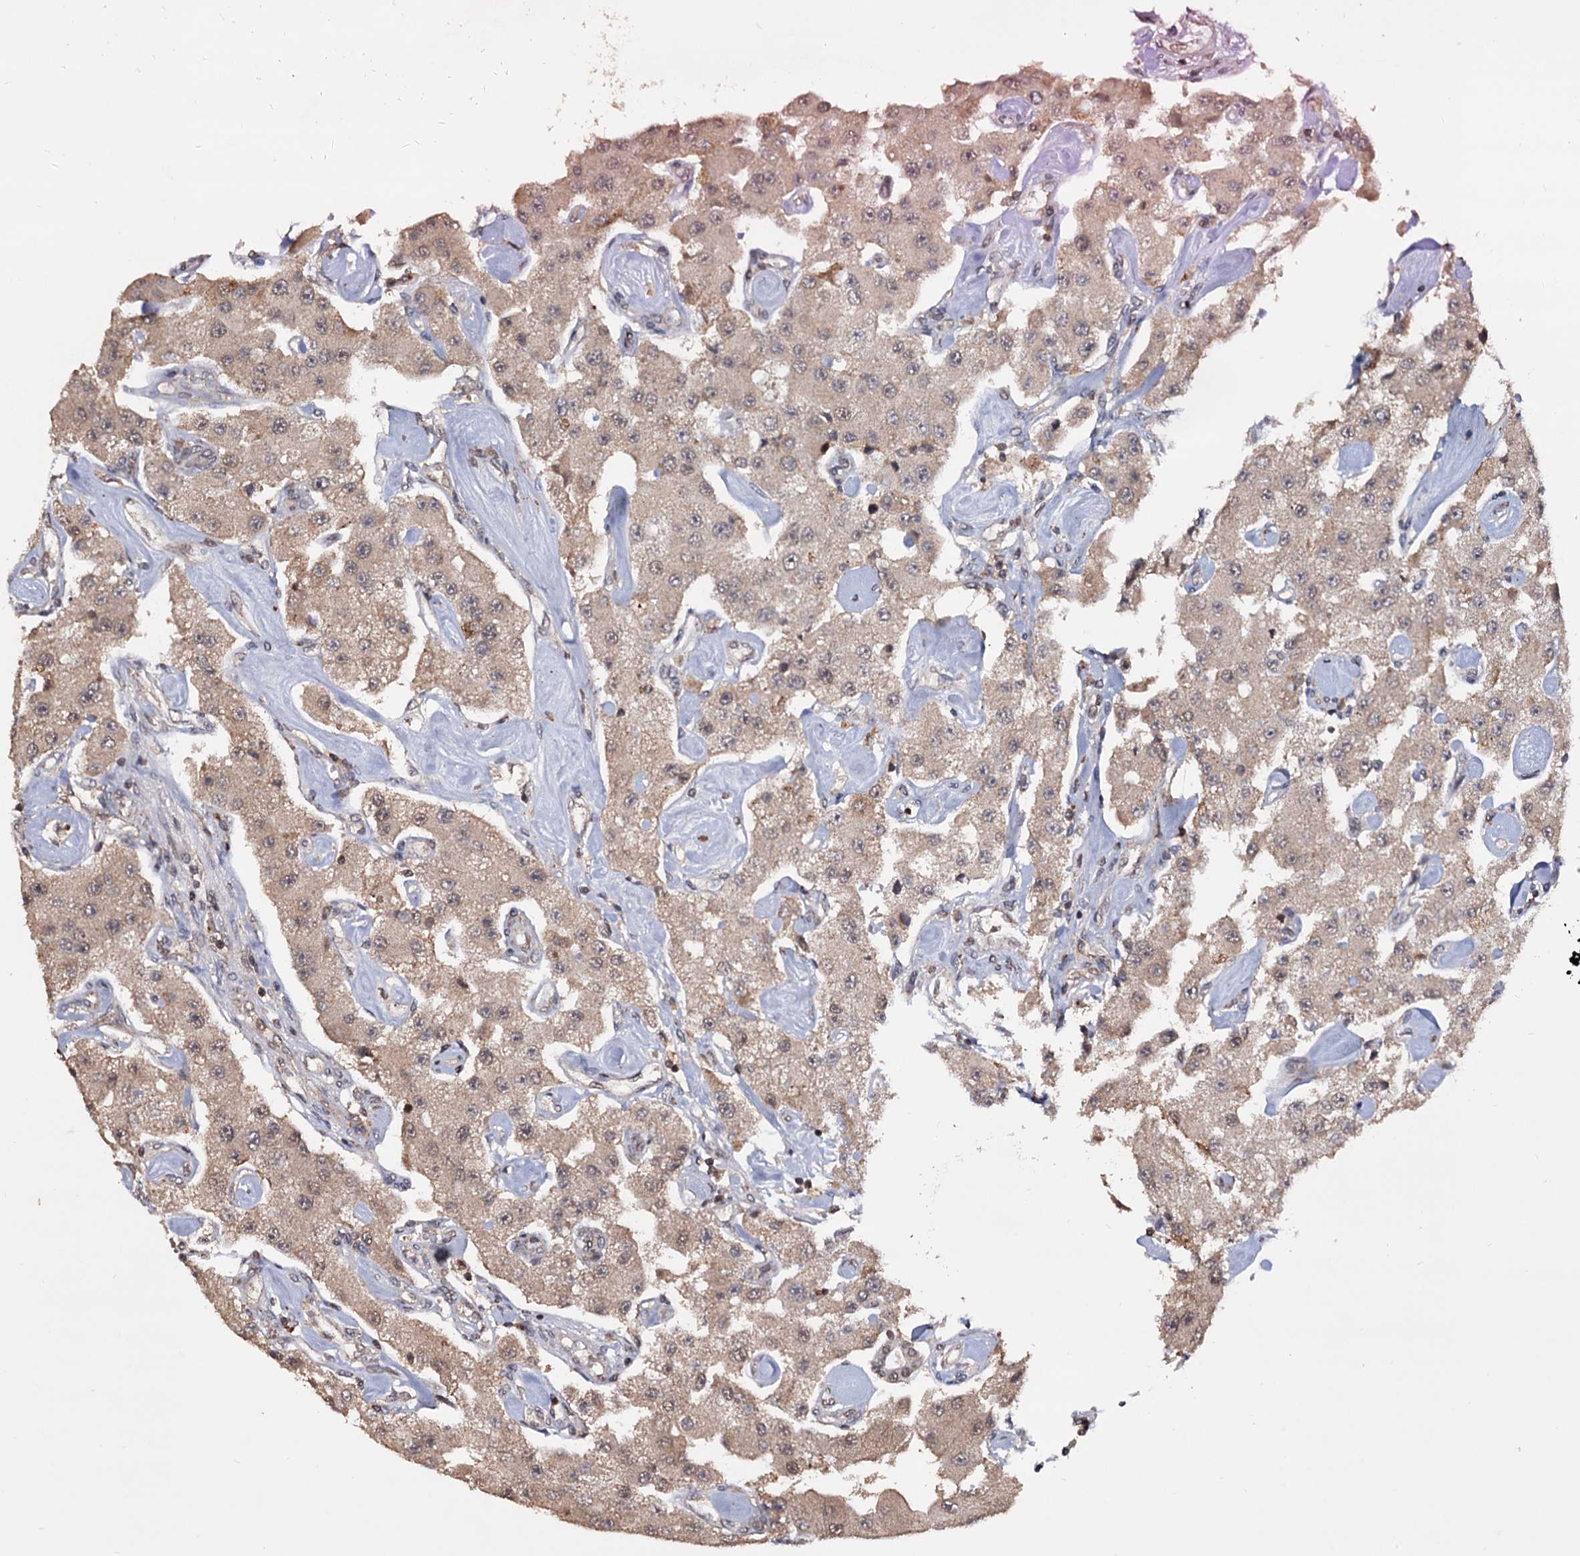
{"staining": {"intensity": "moderate", "quantity": ">75%", "location": "cytoplasmic/membranous"}, "tissue": "carcinoid", "cell_type": "Tumor cells", "image_type": "cancer", "snomed": [{"axis": "morphology", "description": "Carcinoid, malignant, NOS"}, {"axis": "topography", "description": "Pancreas"}], "caption": "Protein staining of carcinoid (malignant) tissue shows moderate cytoplasmic/membranous staining in about >75% of tumor cells. (DAB (3,3'-diaminobenzidine) IHC, brown staining for protein, blue staining for nuclei).", "gene": "KLF5", "patient": {"sex": "male", "age": 41}}